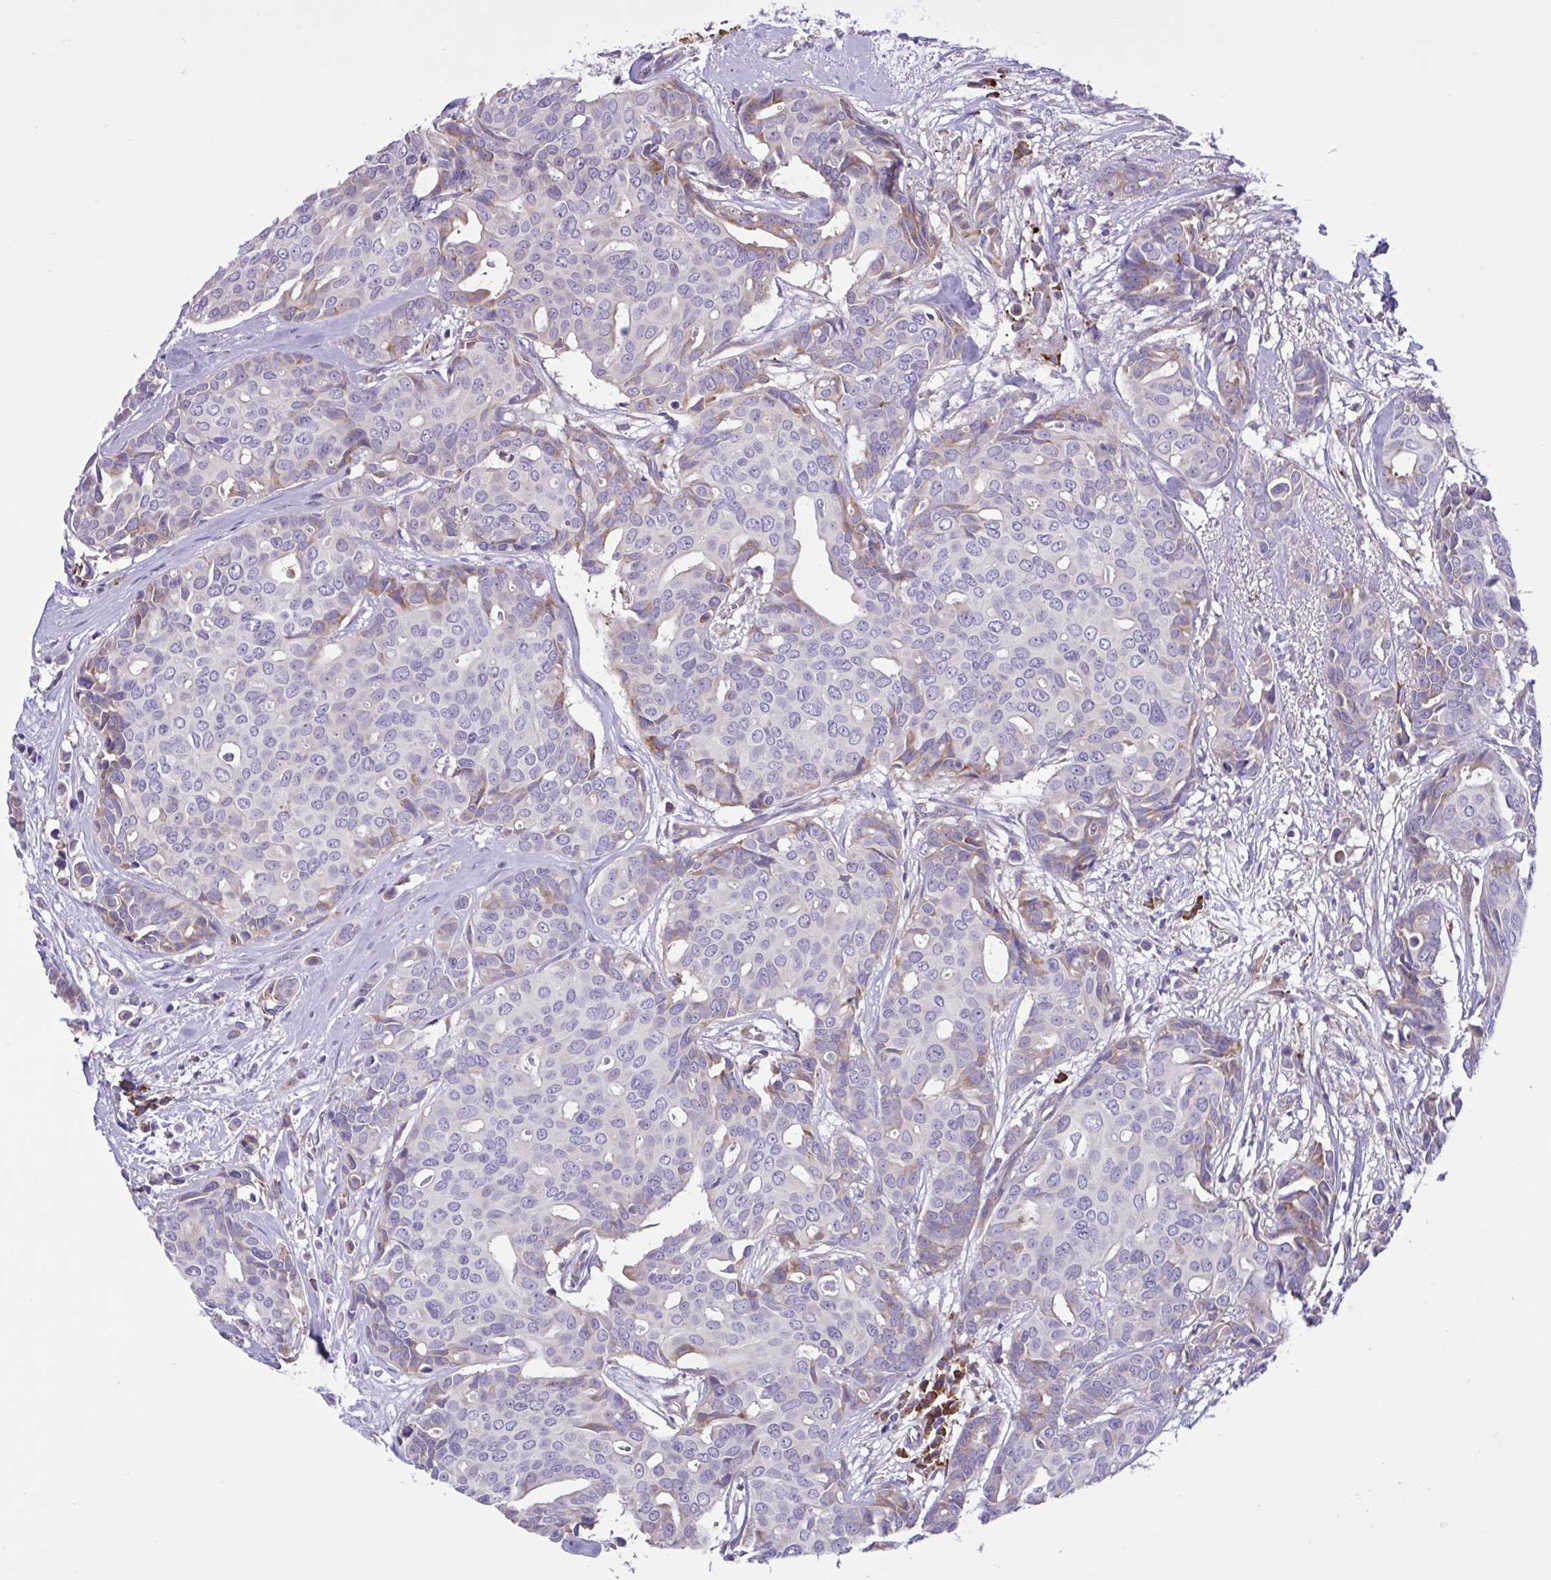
{"staining": {"intensity": "weak", "quantity": "<25%", "location": "cytoplasmic/membranous"}, "tissue": "breast cancer", "cell_type": "Tumor cells", "image_type": "cancer", "snomed": [{"axis": "morphology", "description": "Duct carcinoma"}, {"axis": "topography", "description": "Breast"}], "caption": "Tumor cells show no significant protein expression in intraductal carcinoma (breast). The staining was performed using DAB (3,3'-diaminobenzidine) to visualize the protein expression in brown, while the nuclei were stained in blue with hematoxylin (Magnification: 20x).", "gene": "DSC3", "patient": {"sex": "female", "age": 54}}